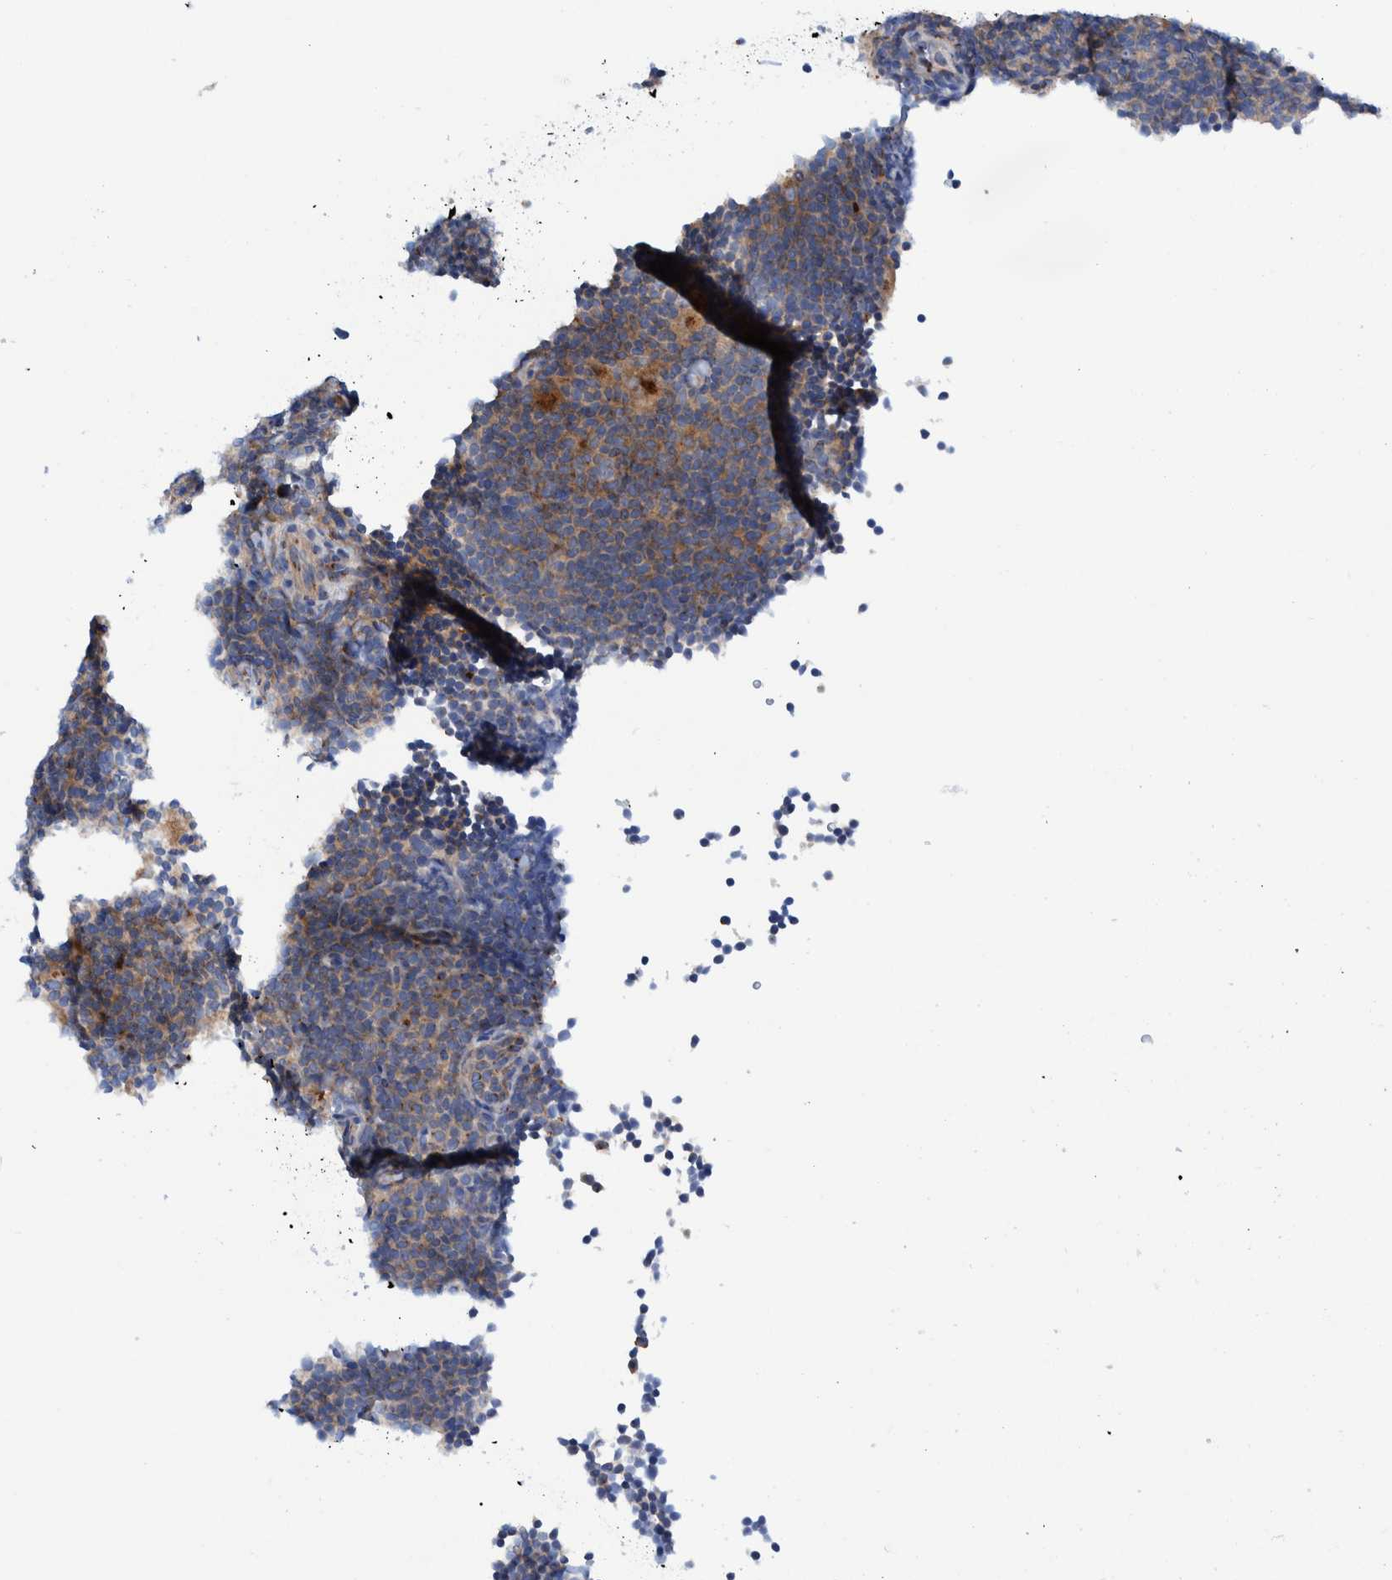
{"staining": {"intensity": "moderate", "quantity": "25%-75%", "location": "cytoplasmic/membranous"}, "tissue": "lymphoma", "cell_type": "Tumor cells", "image_type": "cancer", "snomed": [{"axis": "morphology", "description": "Hodgkin's disease, NOS"}, {"axis": "topography", "description": "Lymph node"}], "caption": "An immunohistochemistry image of tumor tissue is shown. Protein staining in brown highlights moderate cytoplasmic/membranous positivity in lymphoma within tumor cells. (DAB (3,3'-diaminobenzidine) = brown stain, brightfield microscopy at high magnification).", "gene": "TRIM58", "patient": {"sex": "female", "age": 57}}